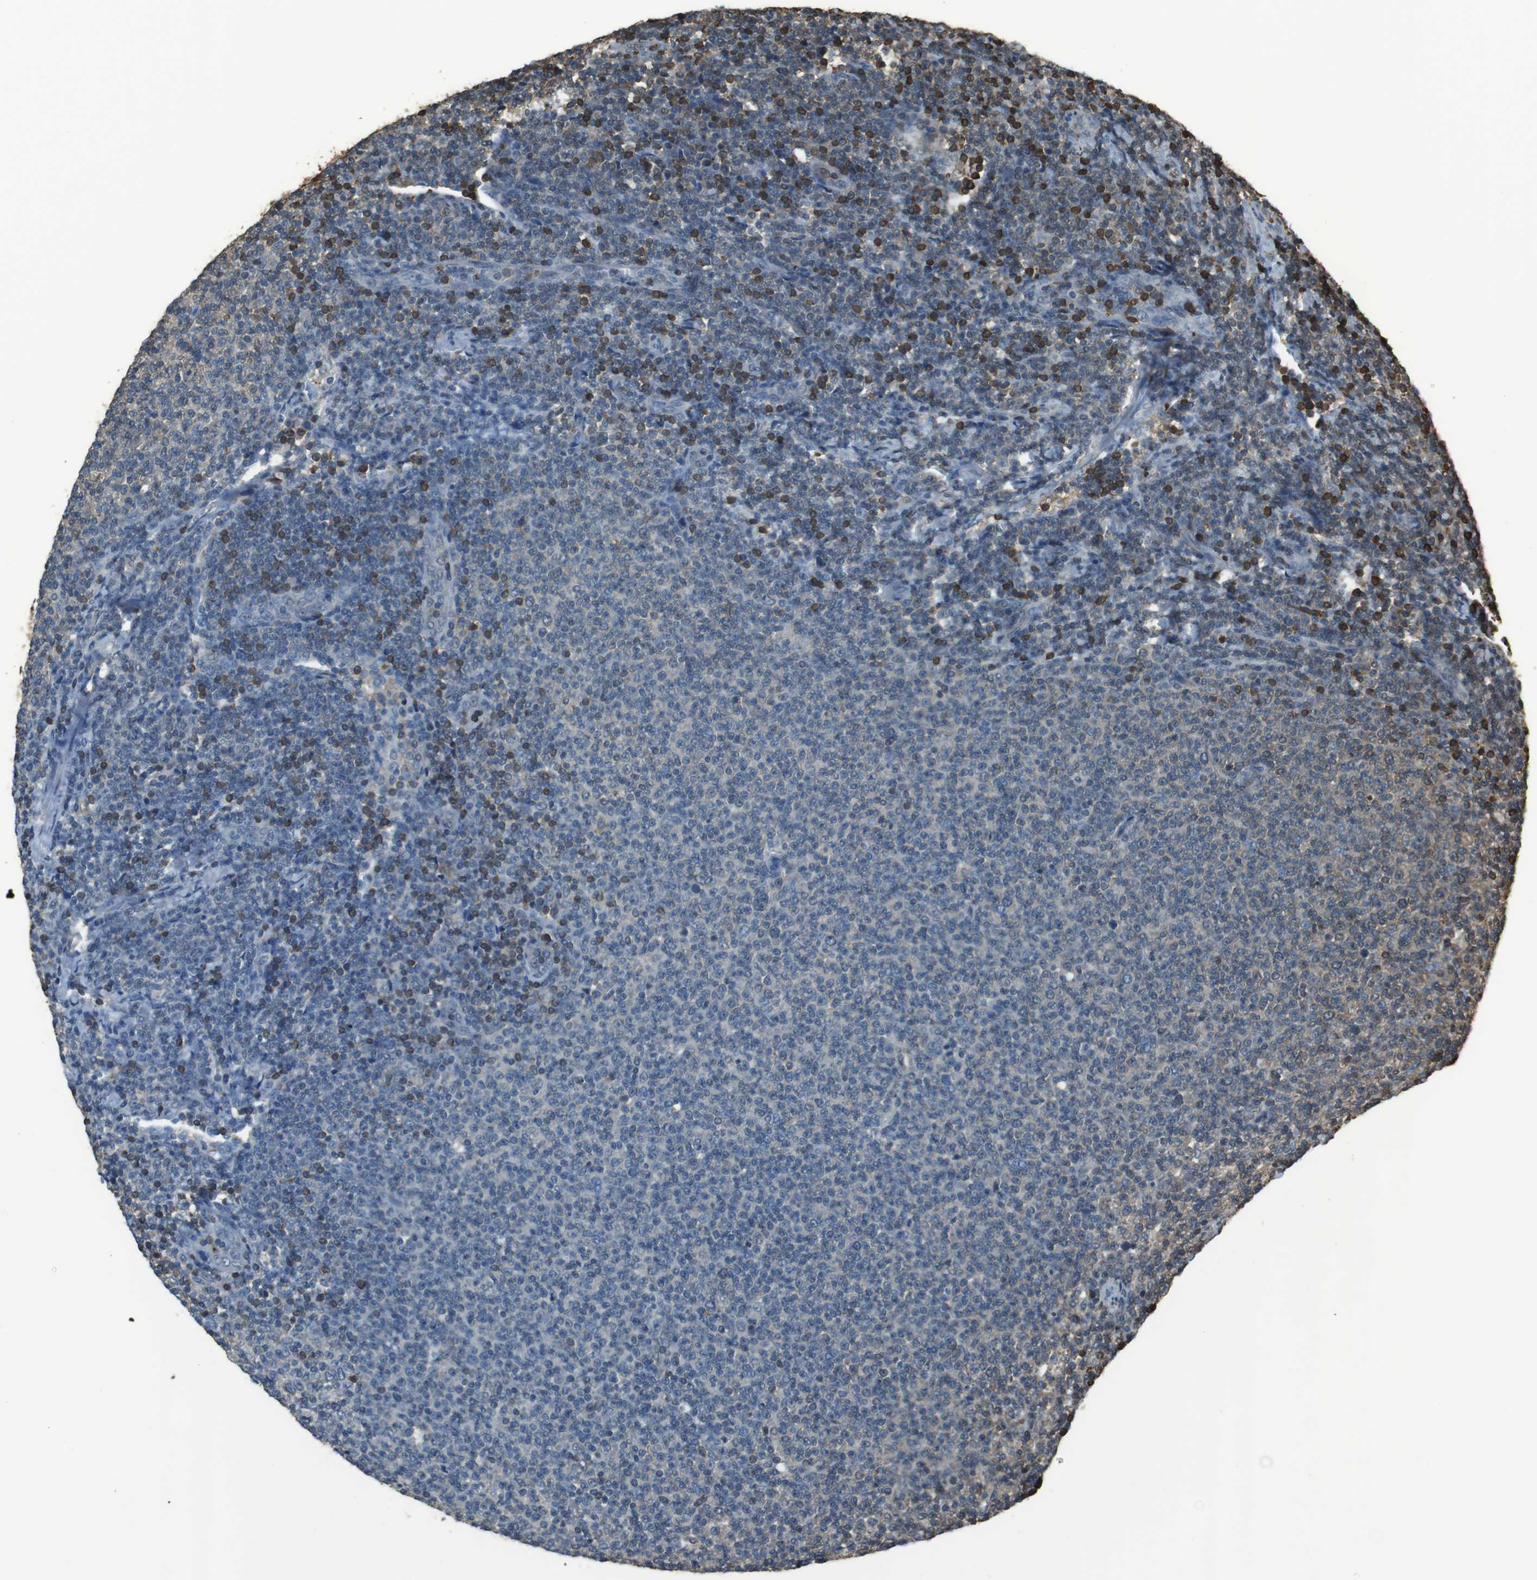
{"staining": {"intensity": "moderate", "quantity": "<25%", "location": "cytoplasmic/membranous,nuclear"}, "tissue": "lymphoma", "cell_type": "Tumor cells", "image_type": "cancer", "snomed": [{"axis": "morphology", "description": "Malignant lymphoma, non-Hodgkin's type, Low grade"}, {"axis": "topography", "description": "Lymph node"}], "caption": "IHC image of neoplastic tissue: human lymphoma stained using immunohistochemistry (IHC) reveals low levels of moderate protein expression localized specifically in the cytoplasmic/membranous and nuclear of tumor cells, appearing as a cytoplasmic/membranous and nuclear brown color.", "gene": "TWSG1", "patient": {"sex": "male", "age": 66}}